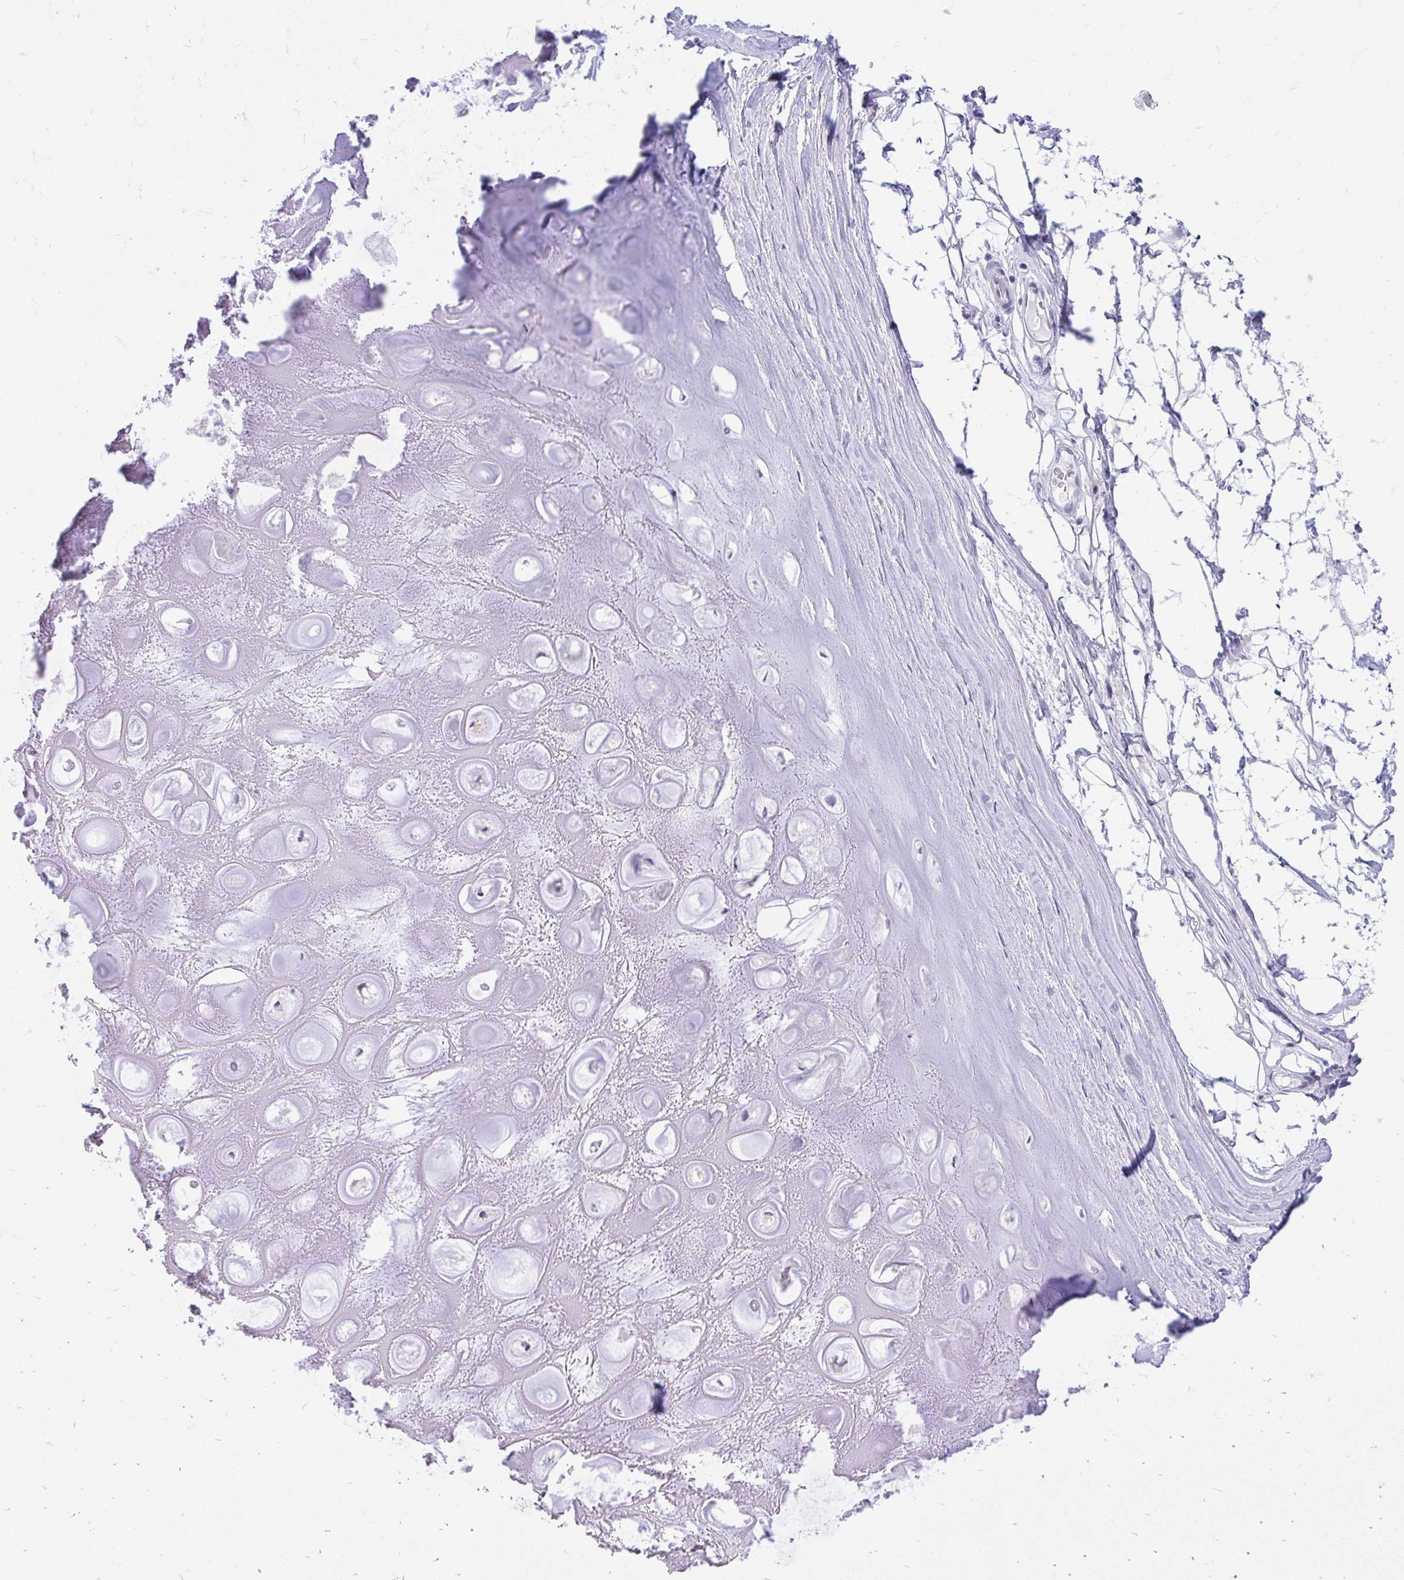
{"staining": {"intensity": "negative", "quantity": "none", "location": "none"}, "tissue": "adipose tissue", "cell_type": "Adipocytes", "image_type": "normal", "snomed": [{"axis": "morphology", "description": "Normal tissue, NOS"}, {"axis": "topography", "description": "Lymph node"}, {"axis": "topography", "description": "Cartilage tissue"}, {"axis": "topography", "description": "Nasopharynx"}], "caption": "Adipocytes are negative for protein expression in unremarkable human adipose tissue. (DAB immunohistochemistry (IHC) visualized using brightfield microscopy, high magnification).", "gene": "GLB1L2", "patient": {"sex": "male", "age": 63}}